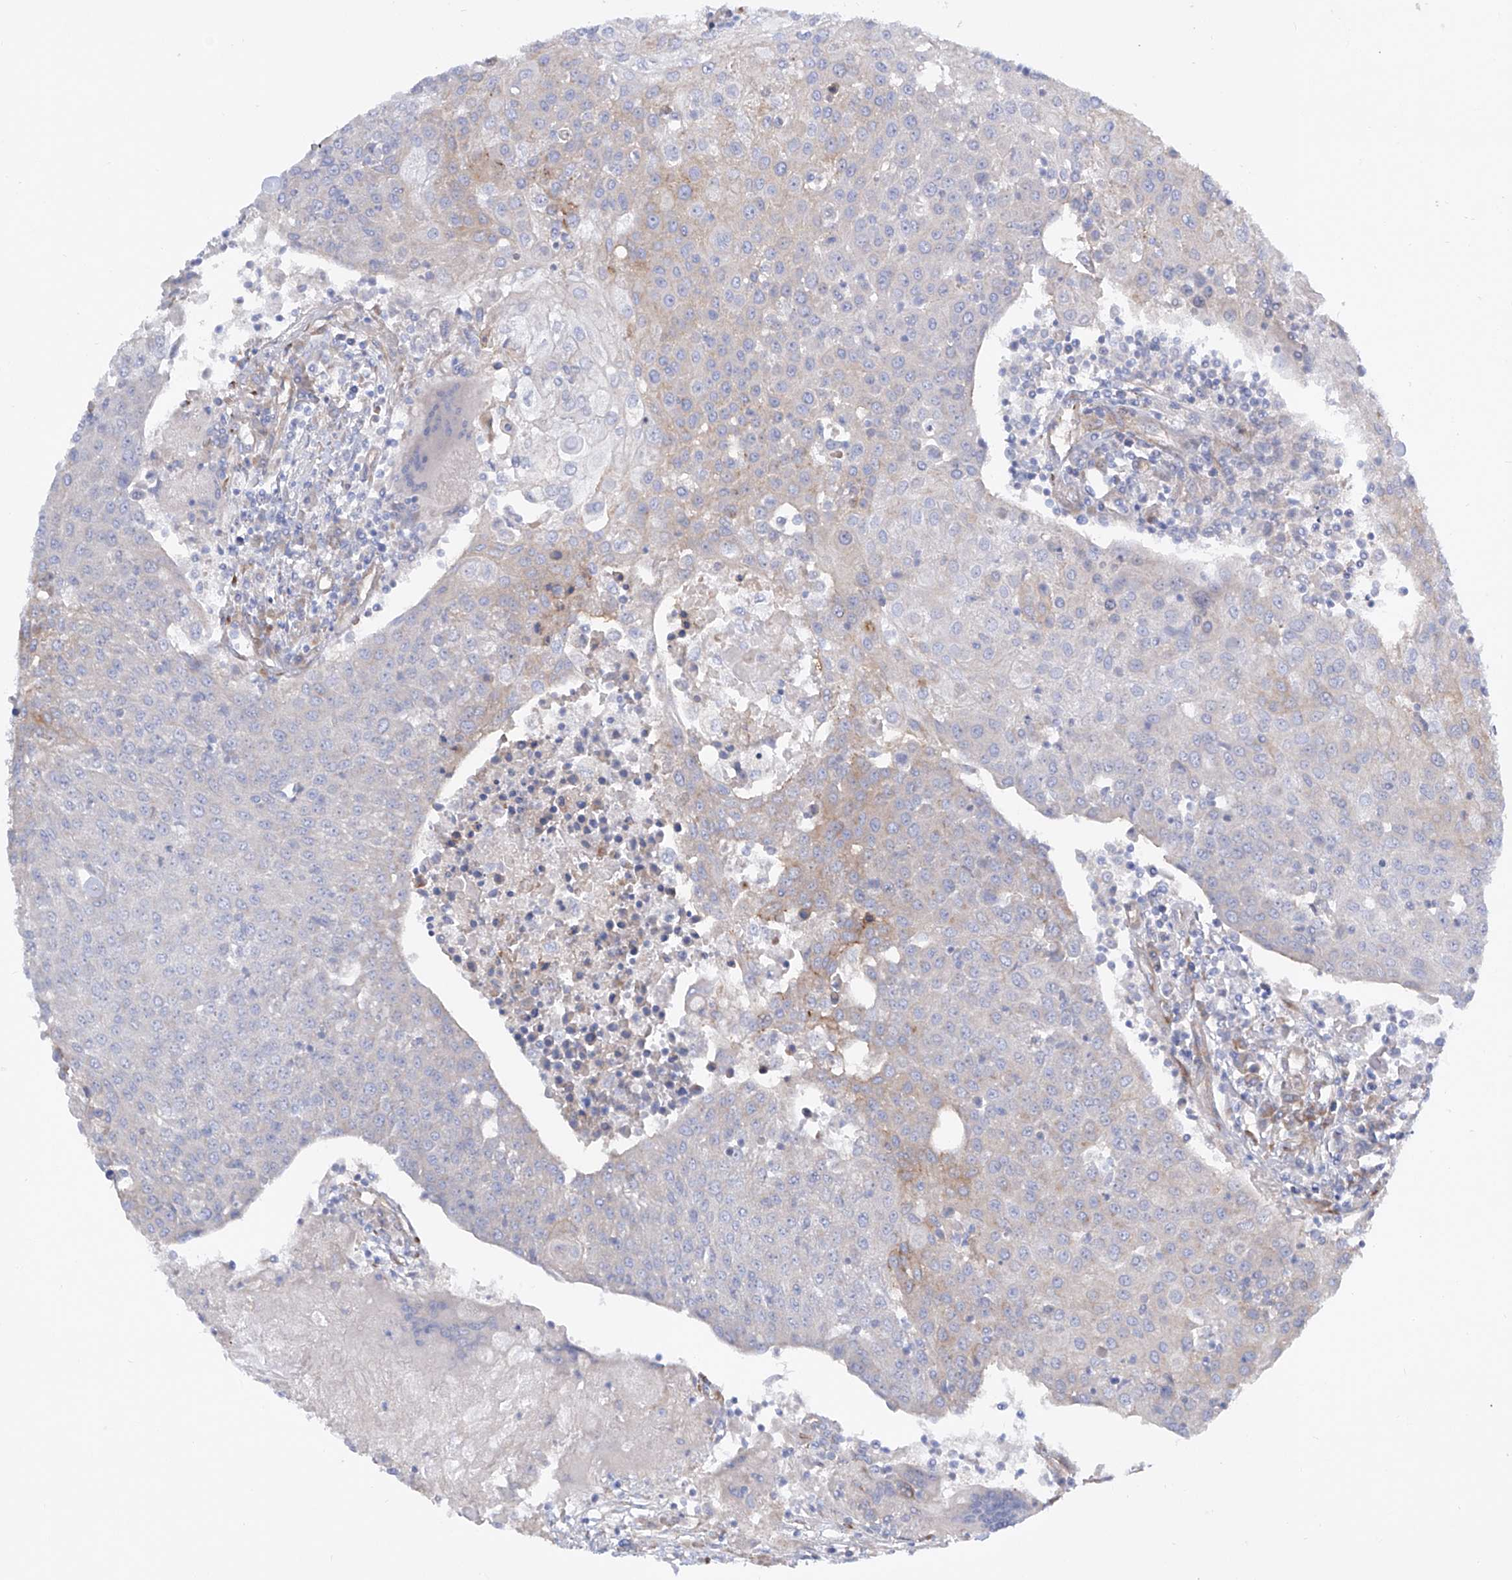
{"staining": {"intensity": "negative", "quantity": "none", "location": "none"}, "tissue": "urothelial cancer", "cell_type": "Tumor cells", "image_type": "cancer", "snomed": [{"axis": "morphology", "description": "Urothelial carcinoma, High grade"}, {"axis": "topography", "description": "Urinary bladder"}], "caption": "A micrograph of human high-grade urothelial carcinoma is negative for staining in tumor cells.", "gene": "LCA5", "patient": {"sex": "female", "age": 85}}